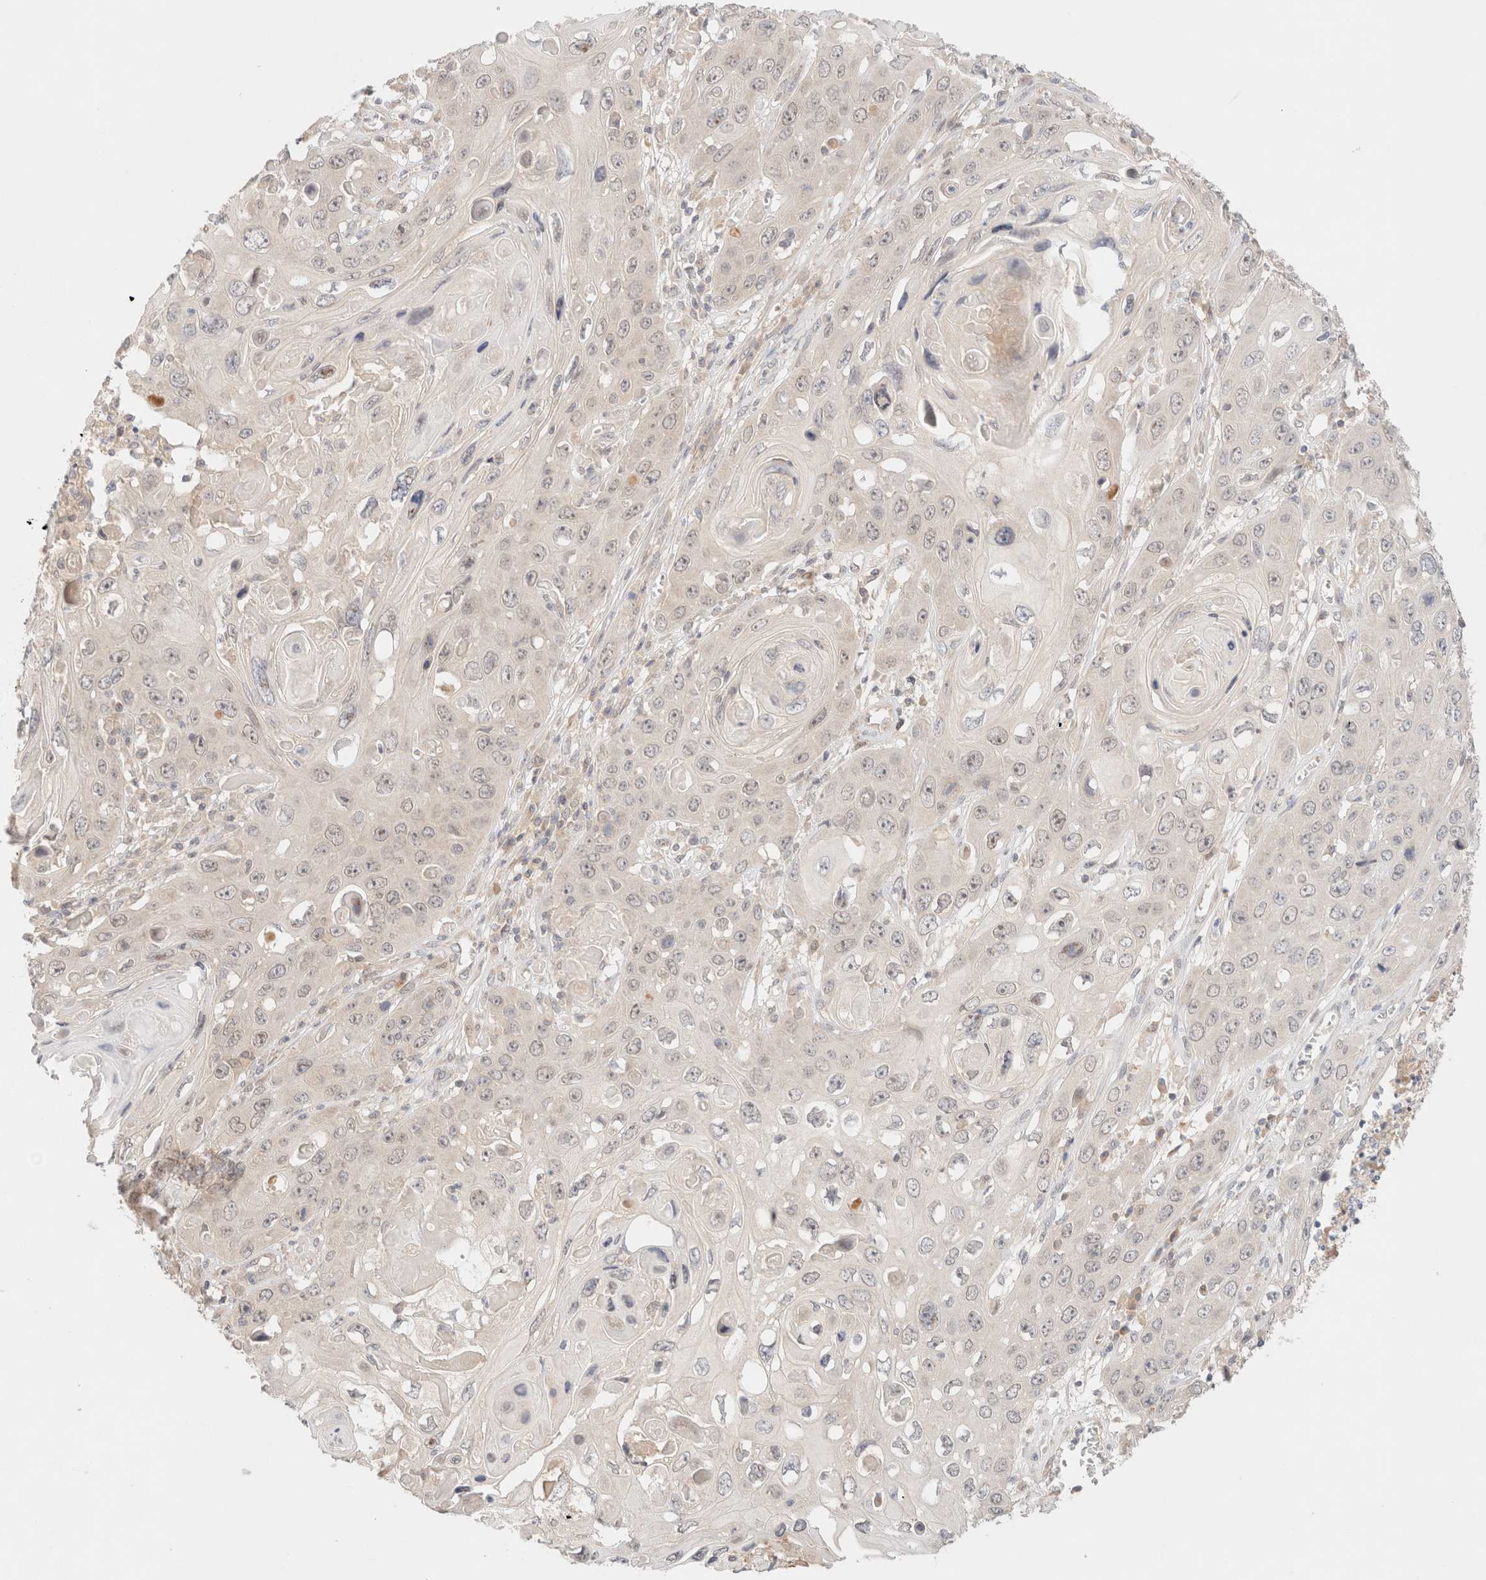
{"staining": {"intensity": "negative", "quantity": "none", "location": "none"}, "tissue": "skin cancer", "cell_type": "Tumor cells", "image_type": "cancer", "snomed": [{"axis": "morphology", "description": "Squamous cell carcinoma, NOS"}, {"axis": "topography", "description": "Skin"}], "caption": "Immunohistochemistry (IHC) photomicrograph of neoplastic tissue: skin squamous cell carcinoma stained with DAB shows no significant protein positivity in tumor cells.", "gene": "SARM1", "patient": {"sex": "male", "age": 55}}